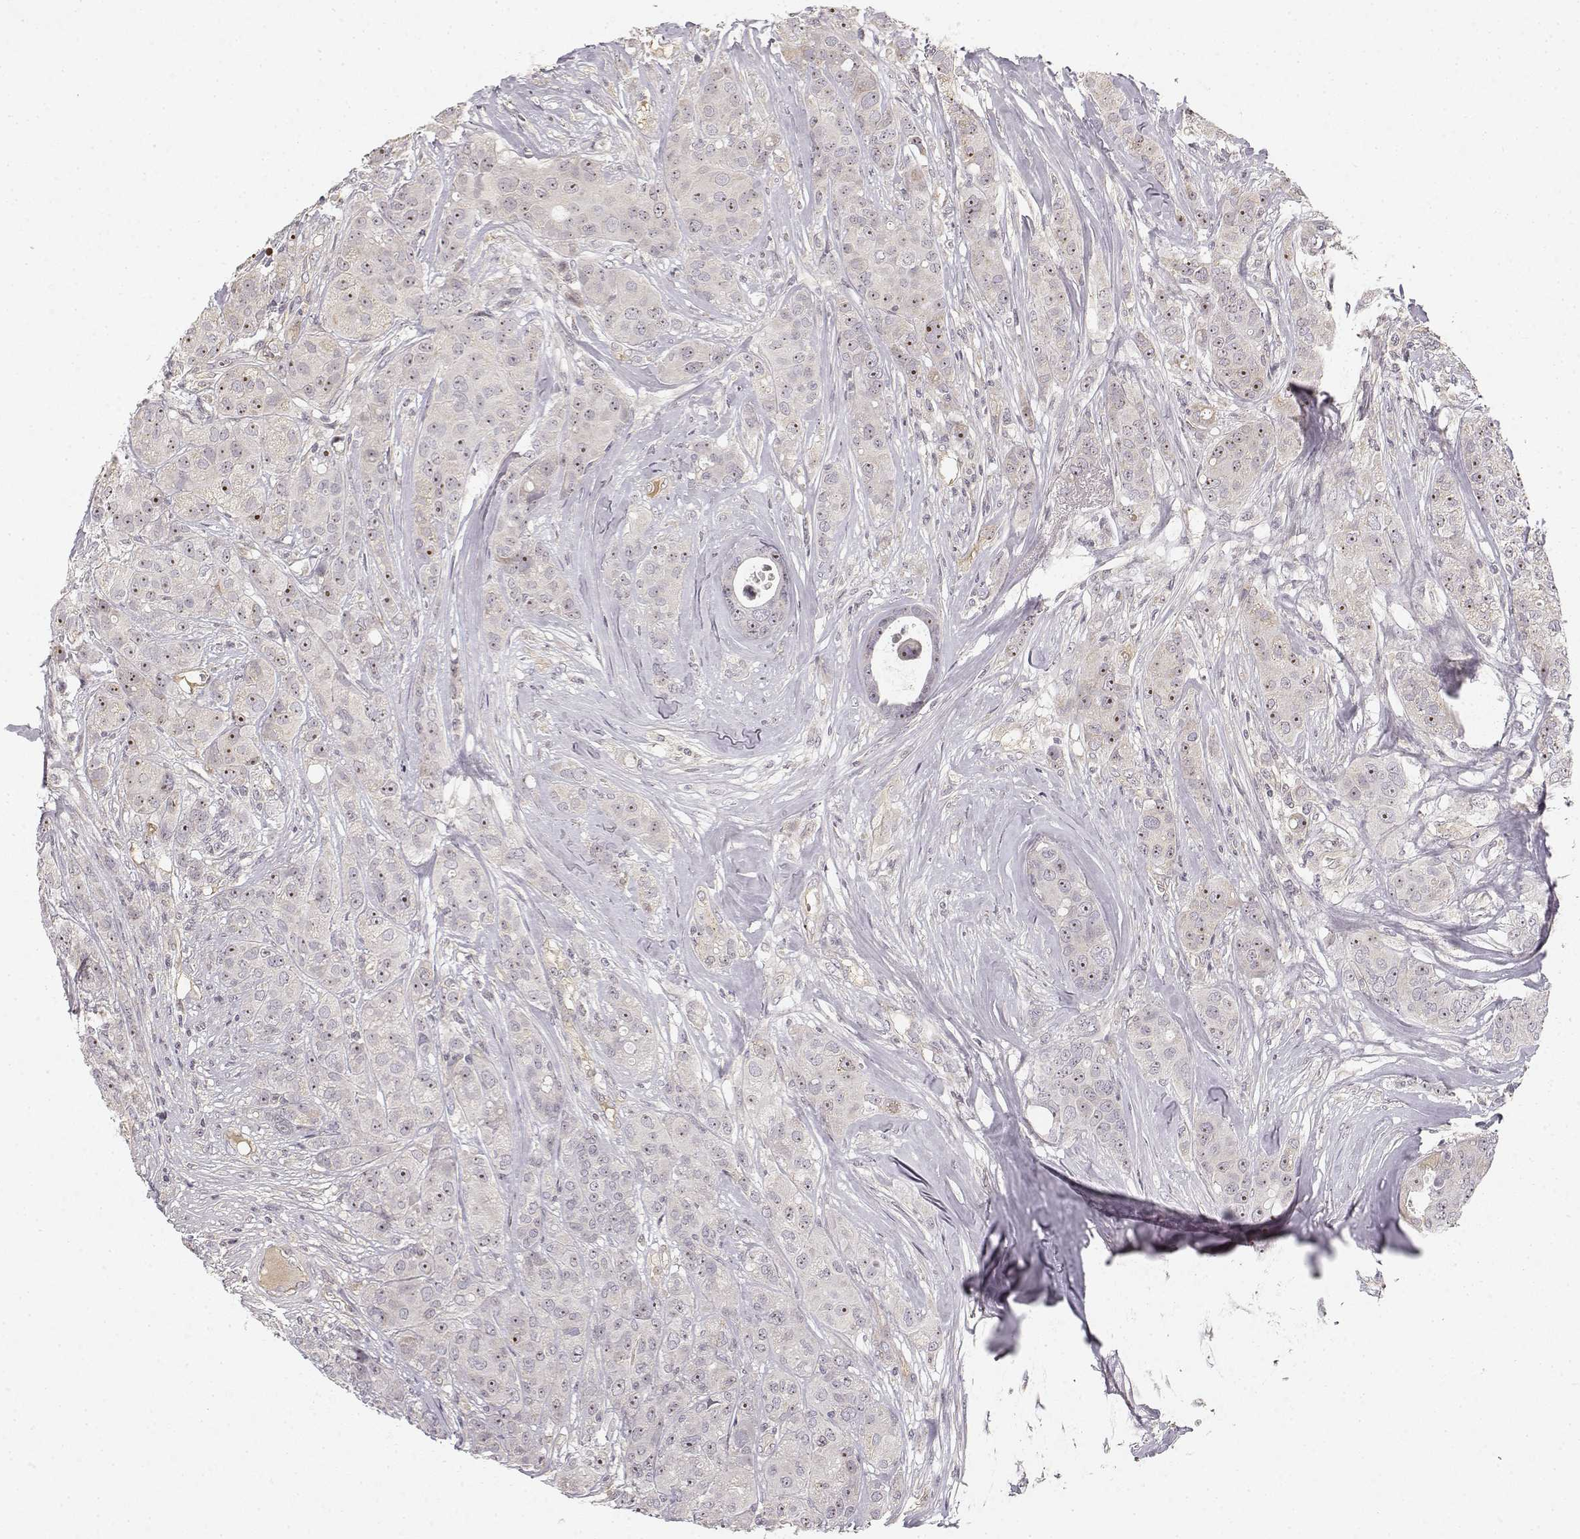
{"staining": {"intensity": "weak", "quantity": "25%-75%", "location": "nuclear"}, "tissue": "breast cancer", "cell_type": "Tumor cells", "image_type": "cancer", "snomed": [{"axis": "morphology", "description": "Duct carcinoma"}, {"axis": "topography", "description": "Breast"}], "caption": "IHC micrograph of breast invasive ductal carcinoma stained for a protein (brown), which shows low levels of weak nuclear staining in approximately 25%-75% of tumor cells.", "gene": "MED12L", "patient": {"sex": "female", "age": 43}}